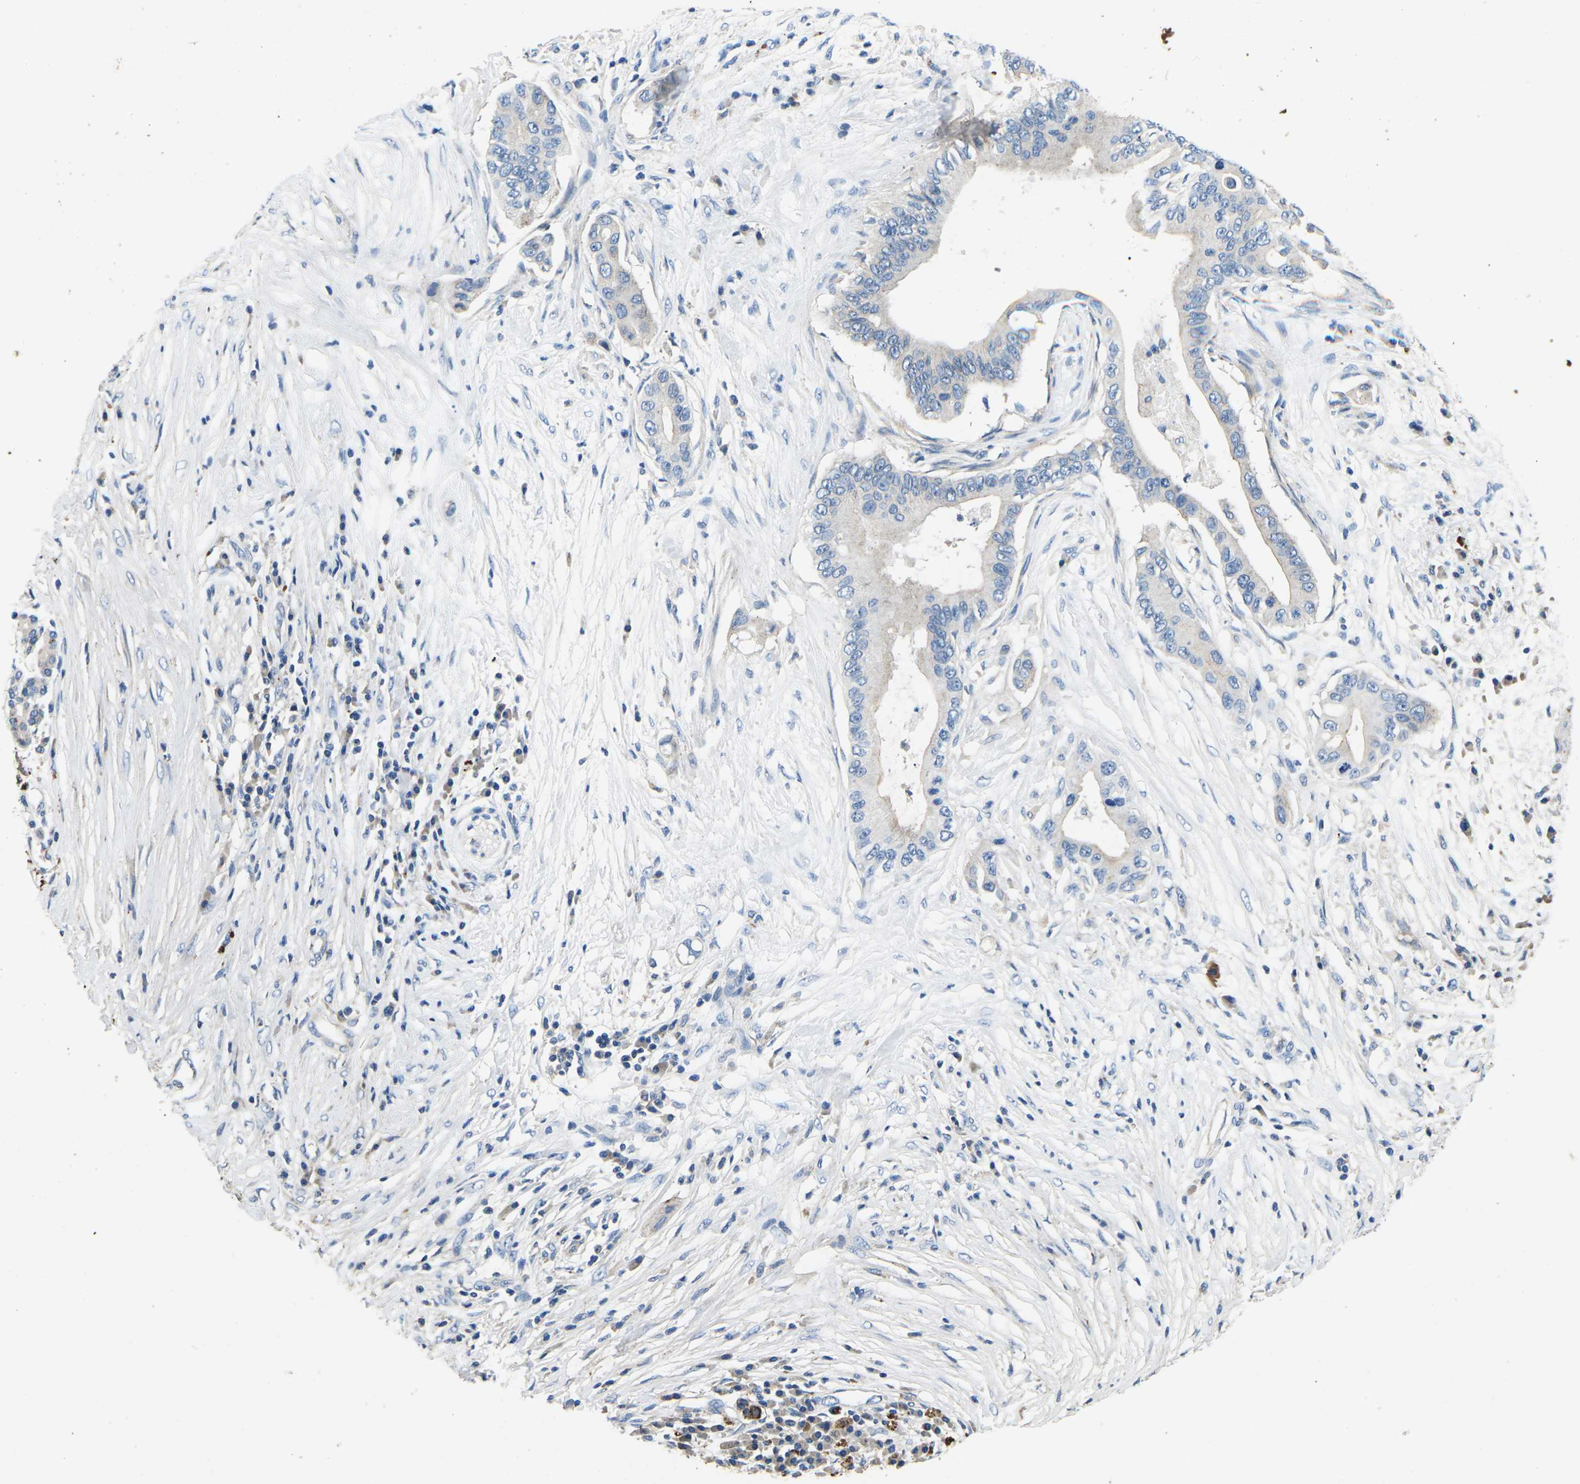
{"staining": {"intensity": "negative", "quantity": "none", "location": "none"}, "tissue": "pancreatic cancer", "cell_type": "Tumor cells", "image_type": "cancer", "snomed": [{"axis": "morphology", "description": "Adenocarcinoma, NOS"}, {"axis": "topography", "description": "Pancreas"}], "caption": "An image of pancreatic cancer stained for a protein displays no brown staining in tumor cells. The staining is performed using DAB brown chromogen with nuclei counter-stained in using hematoxylin.", "gene": "PDCD6IP", "patient": {"sex": "male", "age": 77}}